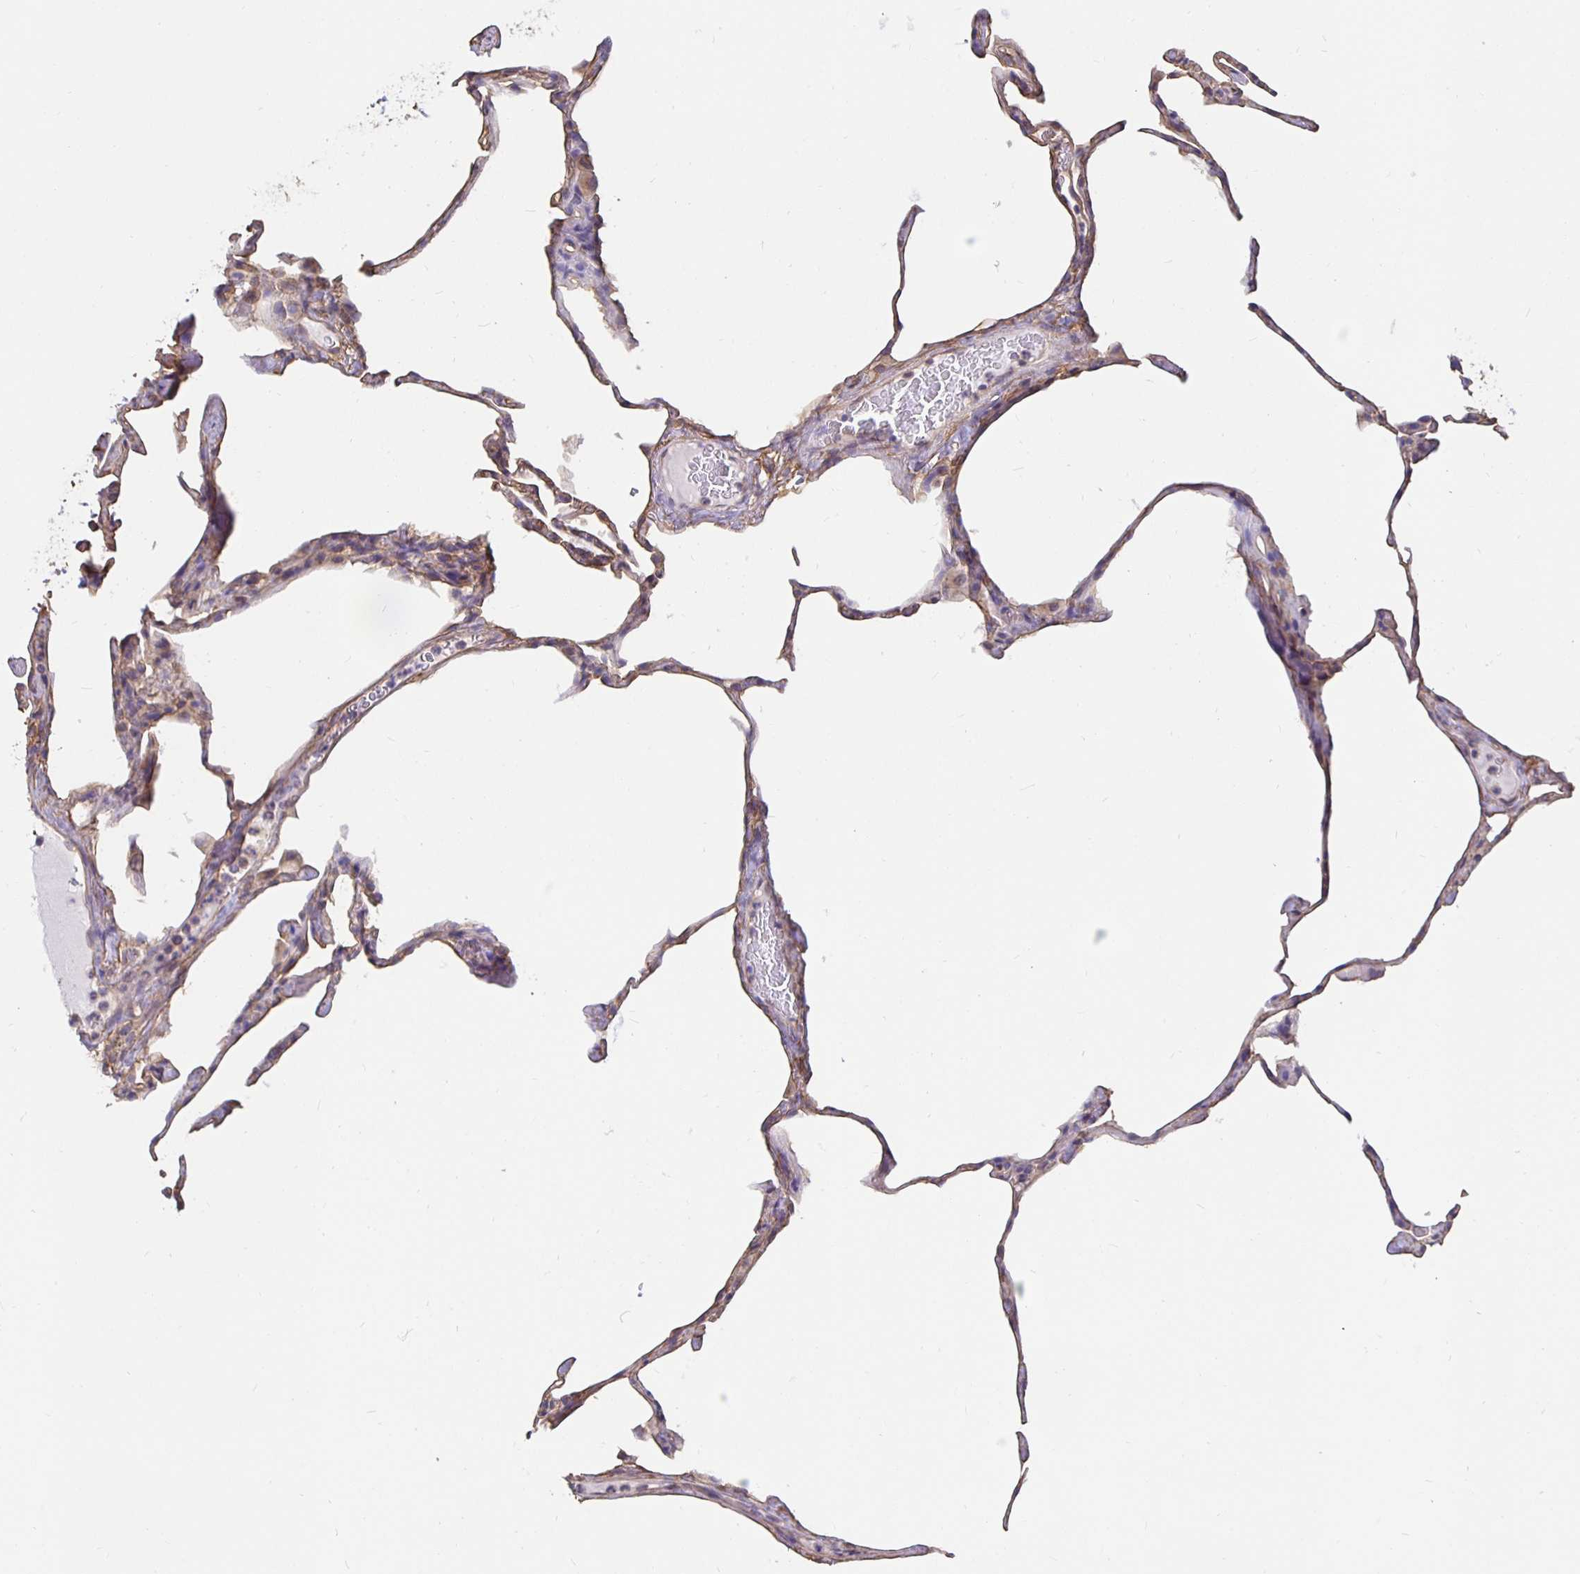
{"staining": {"intensity": "weak", "quantity": "25%-75%", "location": "cytoplasmic/membranous"}, "tissue": "lung", "cell_type": "Alveolar cells", "image_type": "normal", "snomed": [{"axis": "morphology", "description": "Normal tissue, NOS"}, {"axis": "topography", "description": "Lung"}], "caption": "DAB (3,3'-diaminobenzidine) immunohistochemical staining of normal human lung exhibits weak cytoplasmic/membranous protein positivity in approximately 25%-75% of alveolar cells. (Stains: DAB in brown, nuclei in blue, Microscopy: brightfield microscopy at high magnification).", "gene": "ARHGEF39", "patient": {"sex": "male", "age": 65}}